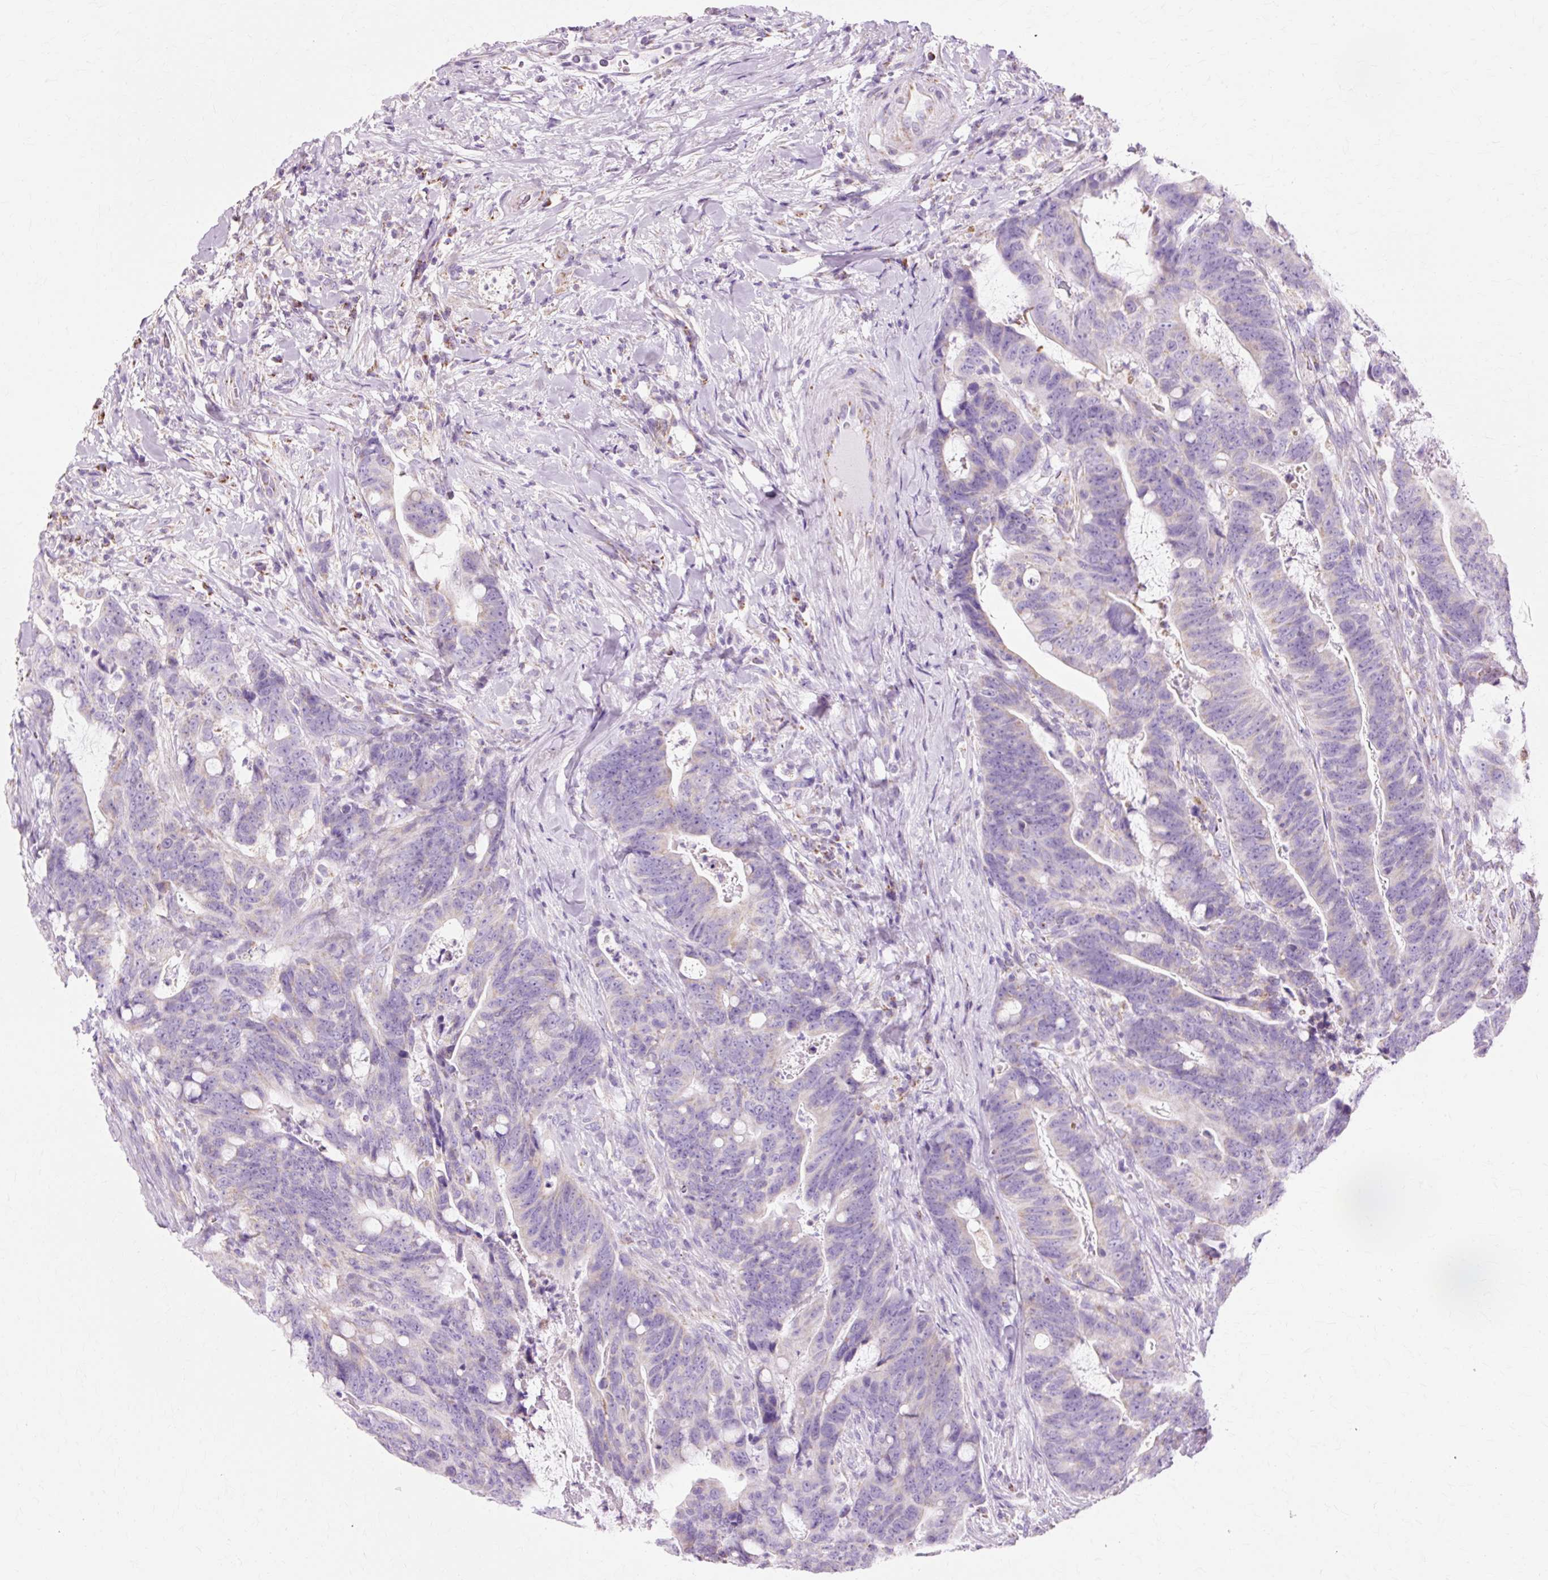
{"staining": {"intensity": "negative", "quantity": "none", "location": "none"}, "tissue": "colorectal cancer", "cell_type": "Tumor cells", "image_type": "cancer", "snomed": [{"axis": "morphology", "description": "Adenocarcinoma, NOS"}, {"axis": "topography", "description": "Colon"}], "caption": "High power microscopy micrograph of an immunohistochemistry (IHC) image of colorectal cancer (adenocarcinoma), revealing no significant positivity in tumor cells.", "gene": "ATP5PO", "patient": {"sex": "female", "age": 82}}